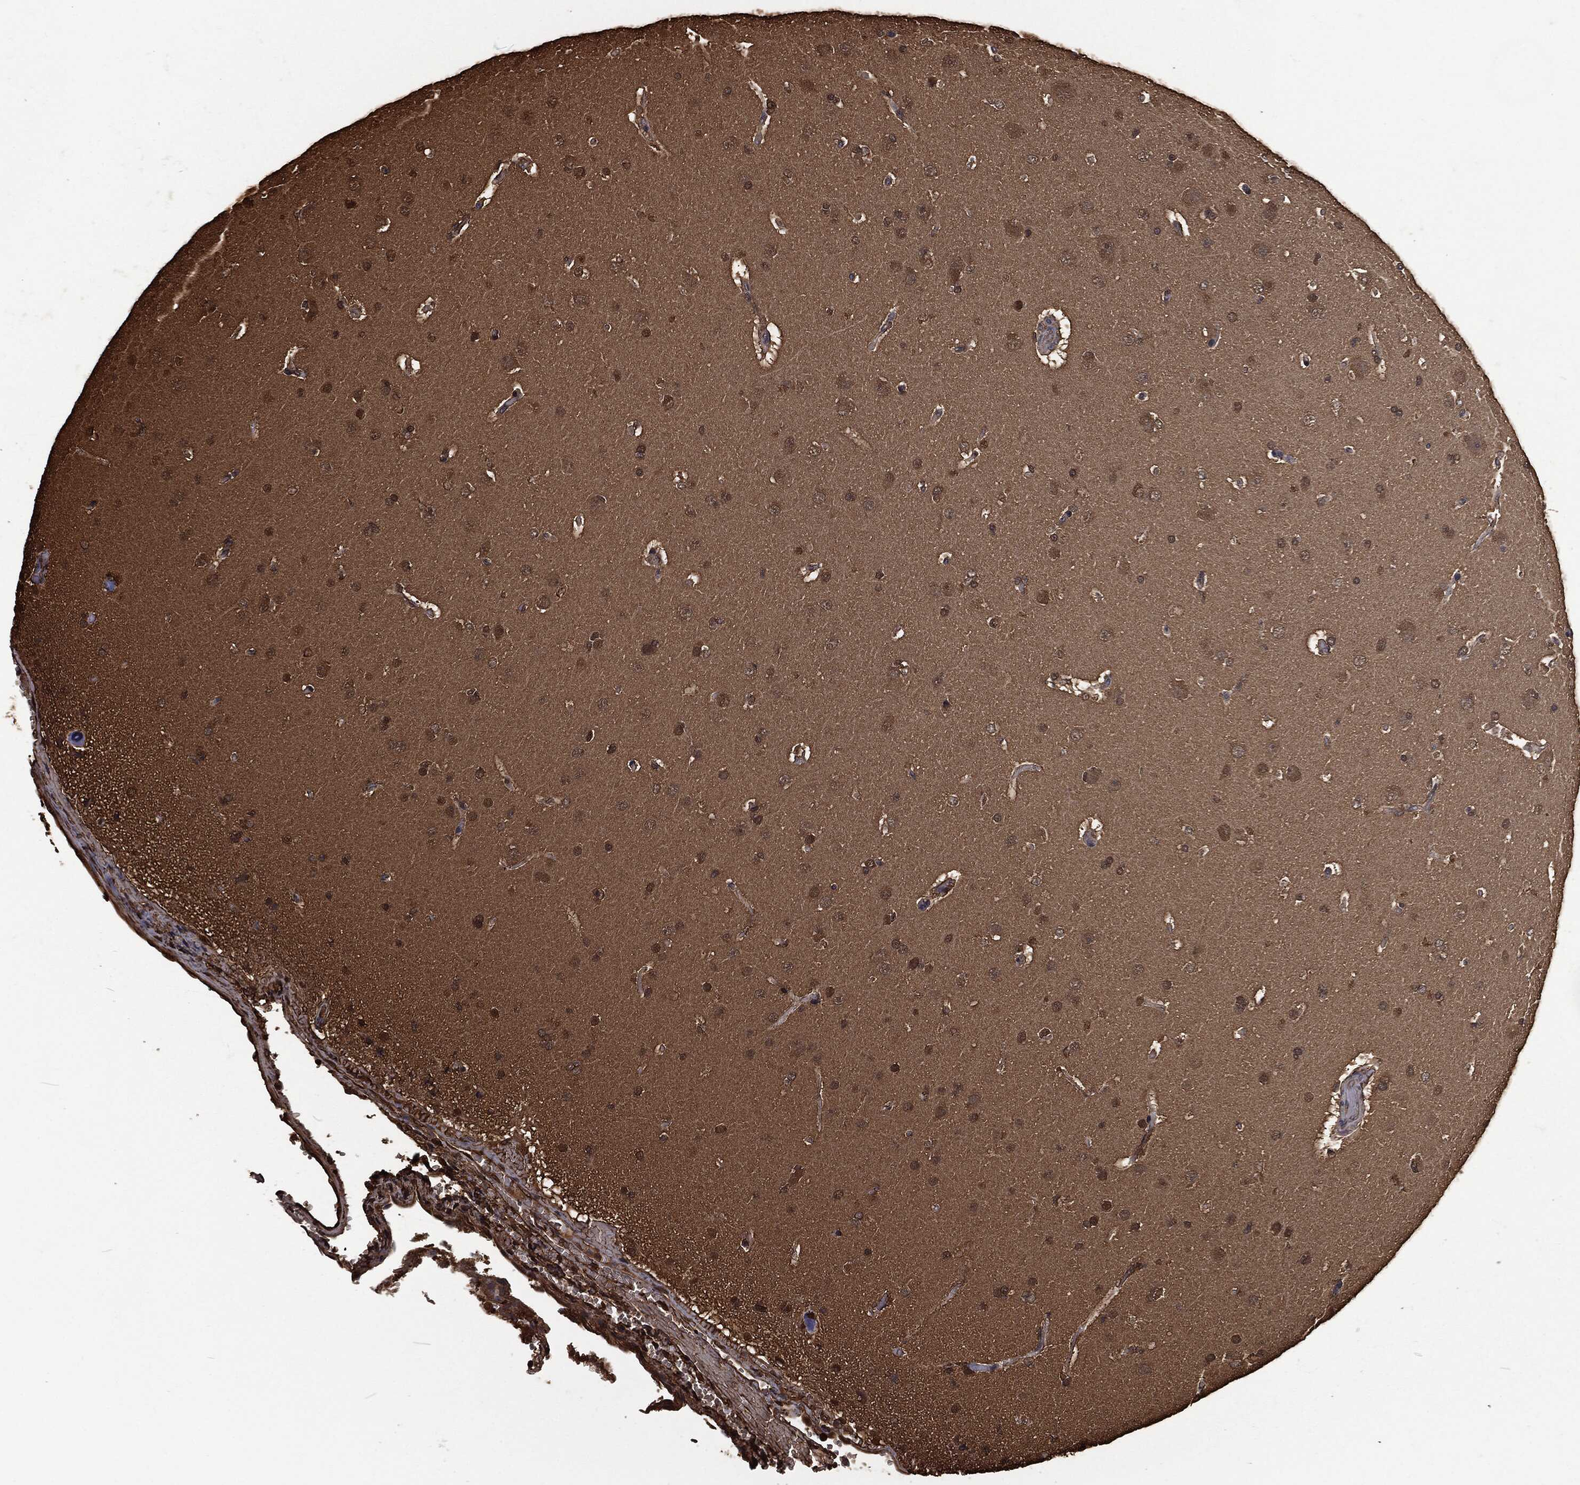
{"staining": {"intensity": "moderate", "quantity": "<25%", "location": "cytoplasmic/membranous,nuclear"}, "tissue": "glioma", "cell_type": "Tumor cells", "image_type": "cancer", "snomed": [{"axis": "morphology", "description": "Glioma, malignant, NOS"}, {"axis": "topography", "description": "Cerebral cortex"}], "caption": "A high-resolution micrograph shows IHC staining of glioma (malignant), which shows moderate cytoplasmic/membranous and nuclear positivity in about <25% of tumor cells.", "gene": "PRDX4", "patient": {"sex": "male", "age": 58}}